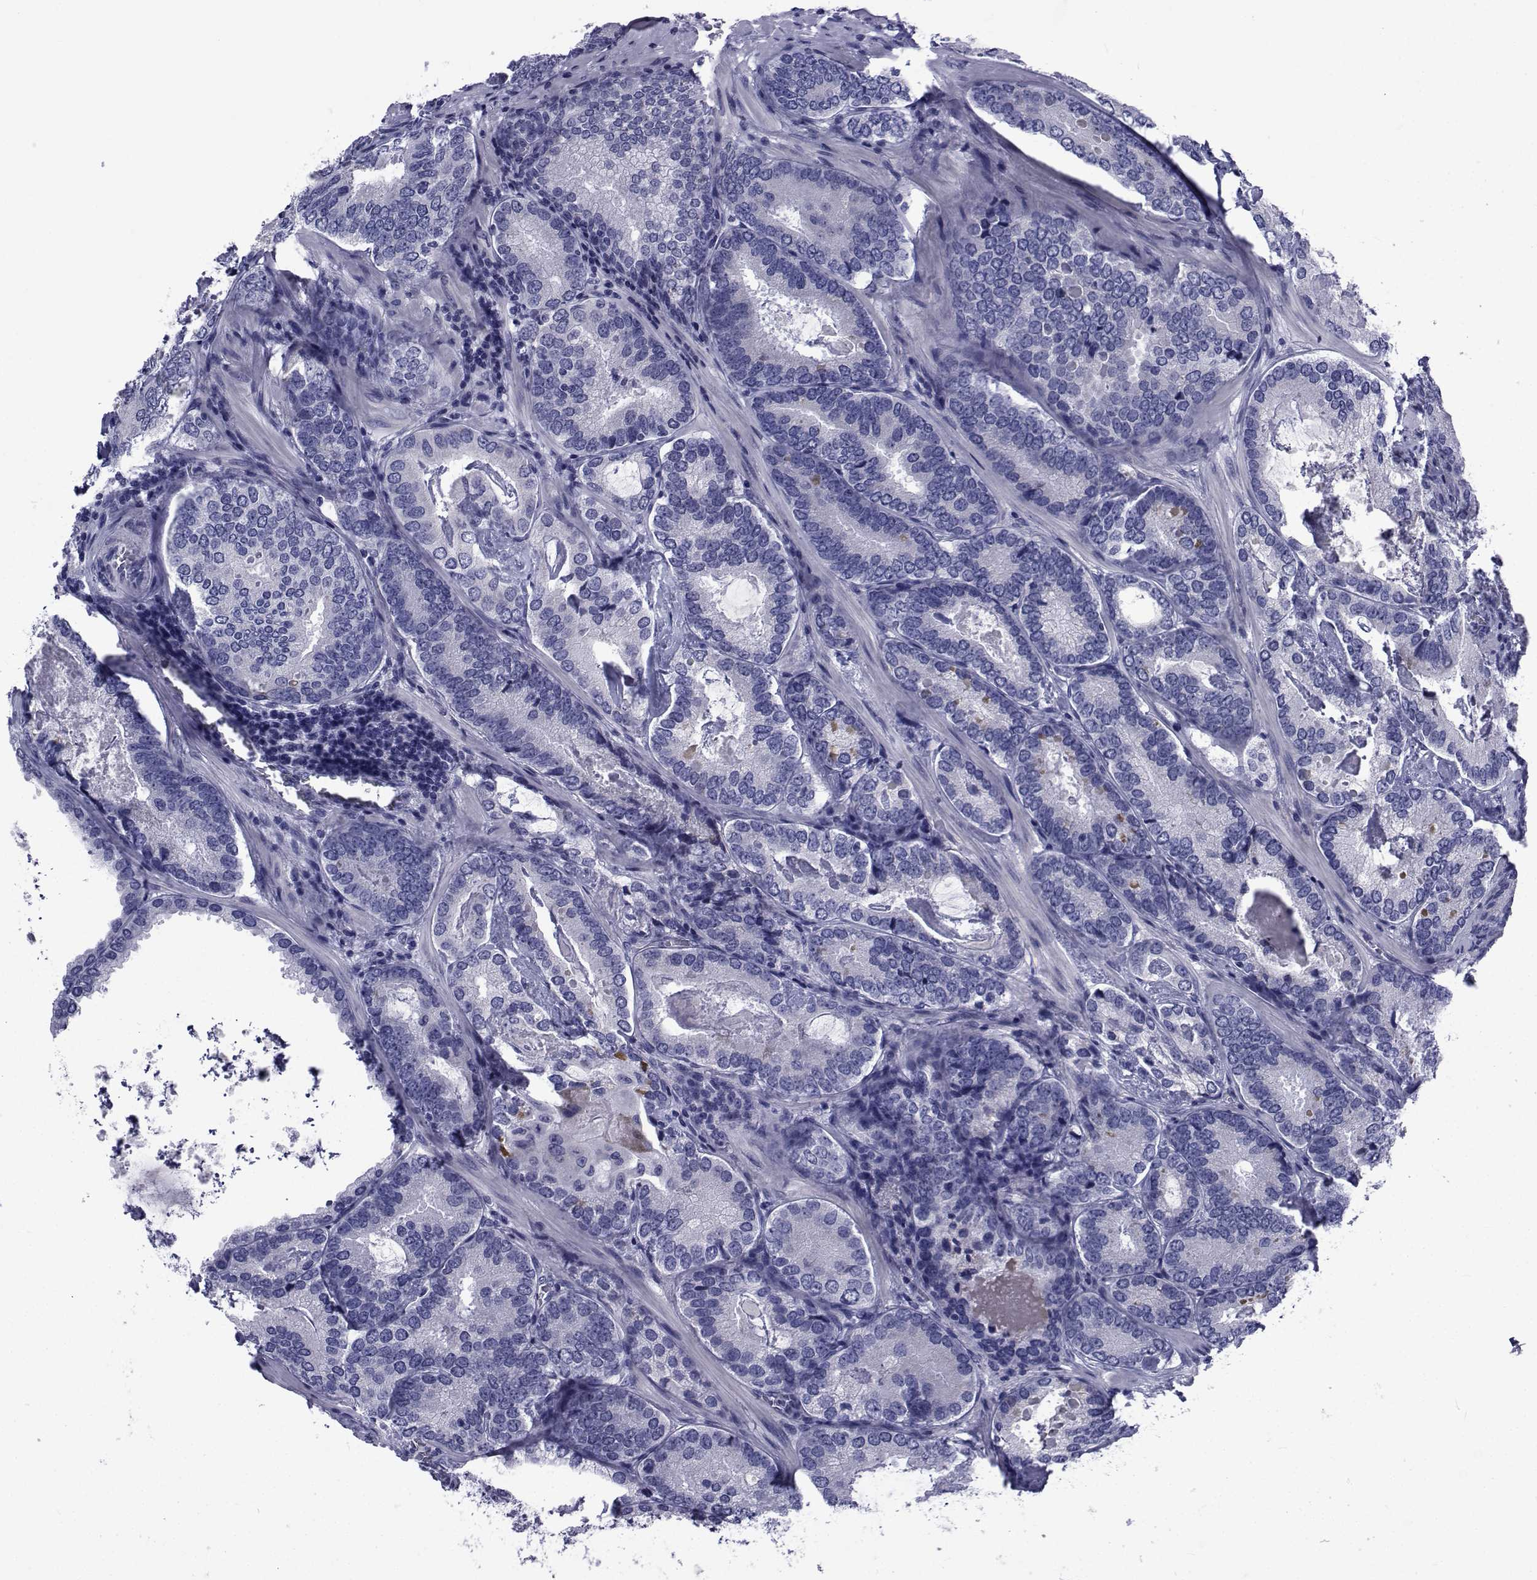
{"staining": {"intensity": "negative", "quantity": "none", "location": "none"}, "tissue": "prostate cancer", "cell_type": "Tumor cells", "image_type": "cancer", "snomed": [{"axis": "morphology", "description": "Adenocarcinoma, Low grade"}, {"axis": "topography", "description": "Prostate"}], "caption": "Immunohistochemical staining of prostate cancer reveals no significant staining in tumor cells.", "gene": "ROPN1", "patient": {"sex": "male", "age": 60}}